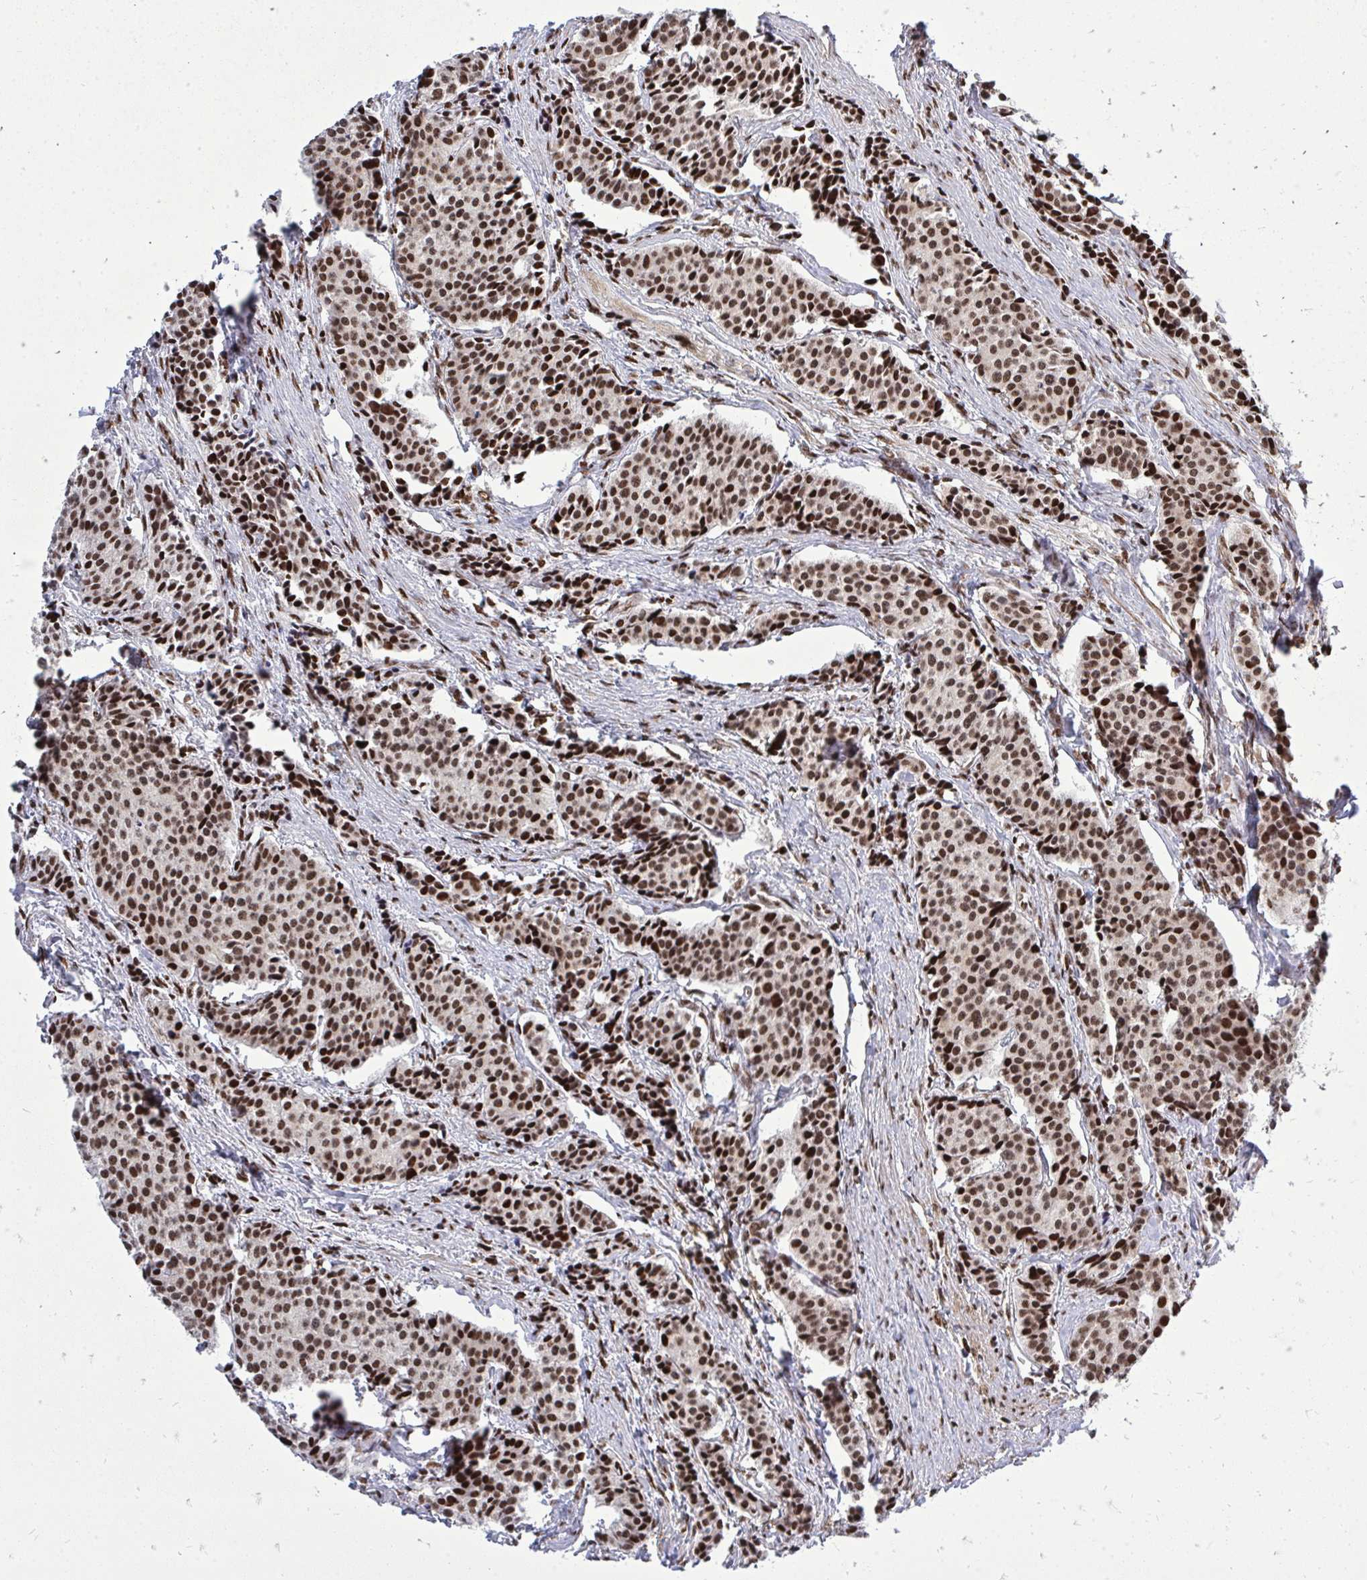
{"staining": {"intensity": "strong", "quantity": ">75%", "location": "nuclear"}, "tissue": "carcinoid", "cell_type": "Tumor cells", "image_type": "cancer", "snomed": [{"axis": "morphology", "description": "Carcinoid, malignant, NOS"}, {"axis": "topography", "description": "Small intestine"}], "caption": "DAB immunohistochemical staining of human carcinoid (malignant) displays strong nuclear protein expression in approximately >75% of tumor cells.", "gene": "TBL1Y", "patient": {"sex": "male", "age": 73}}